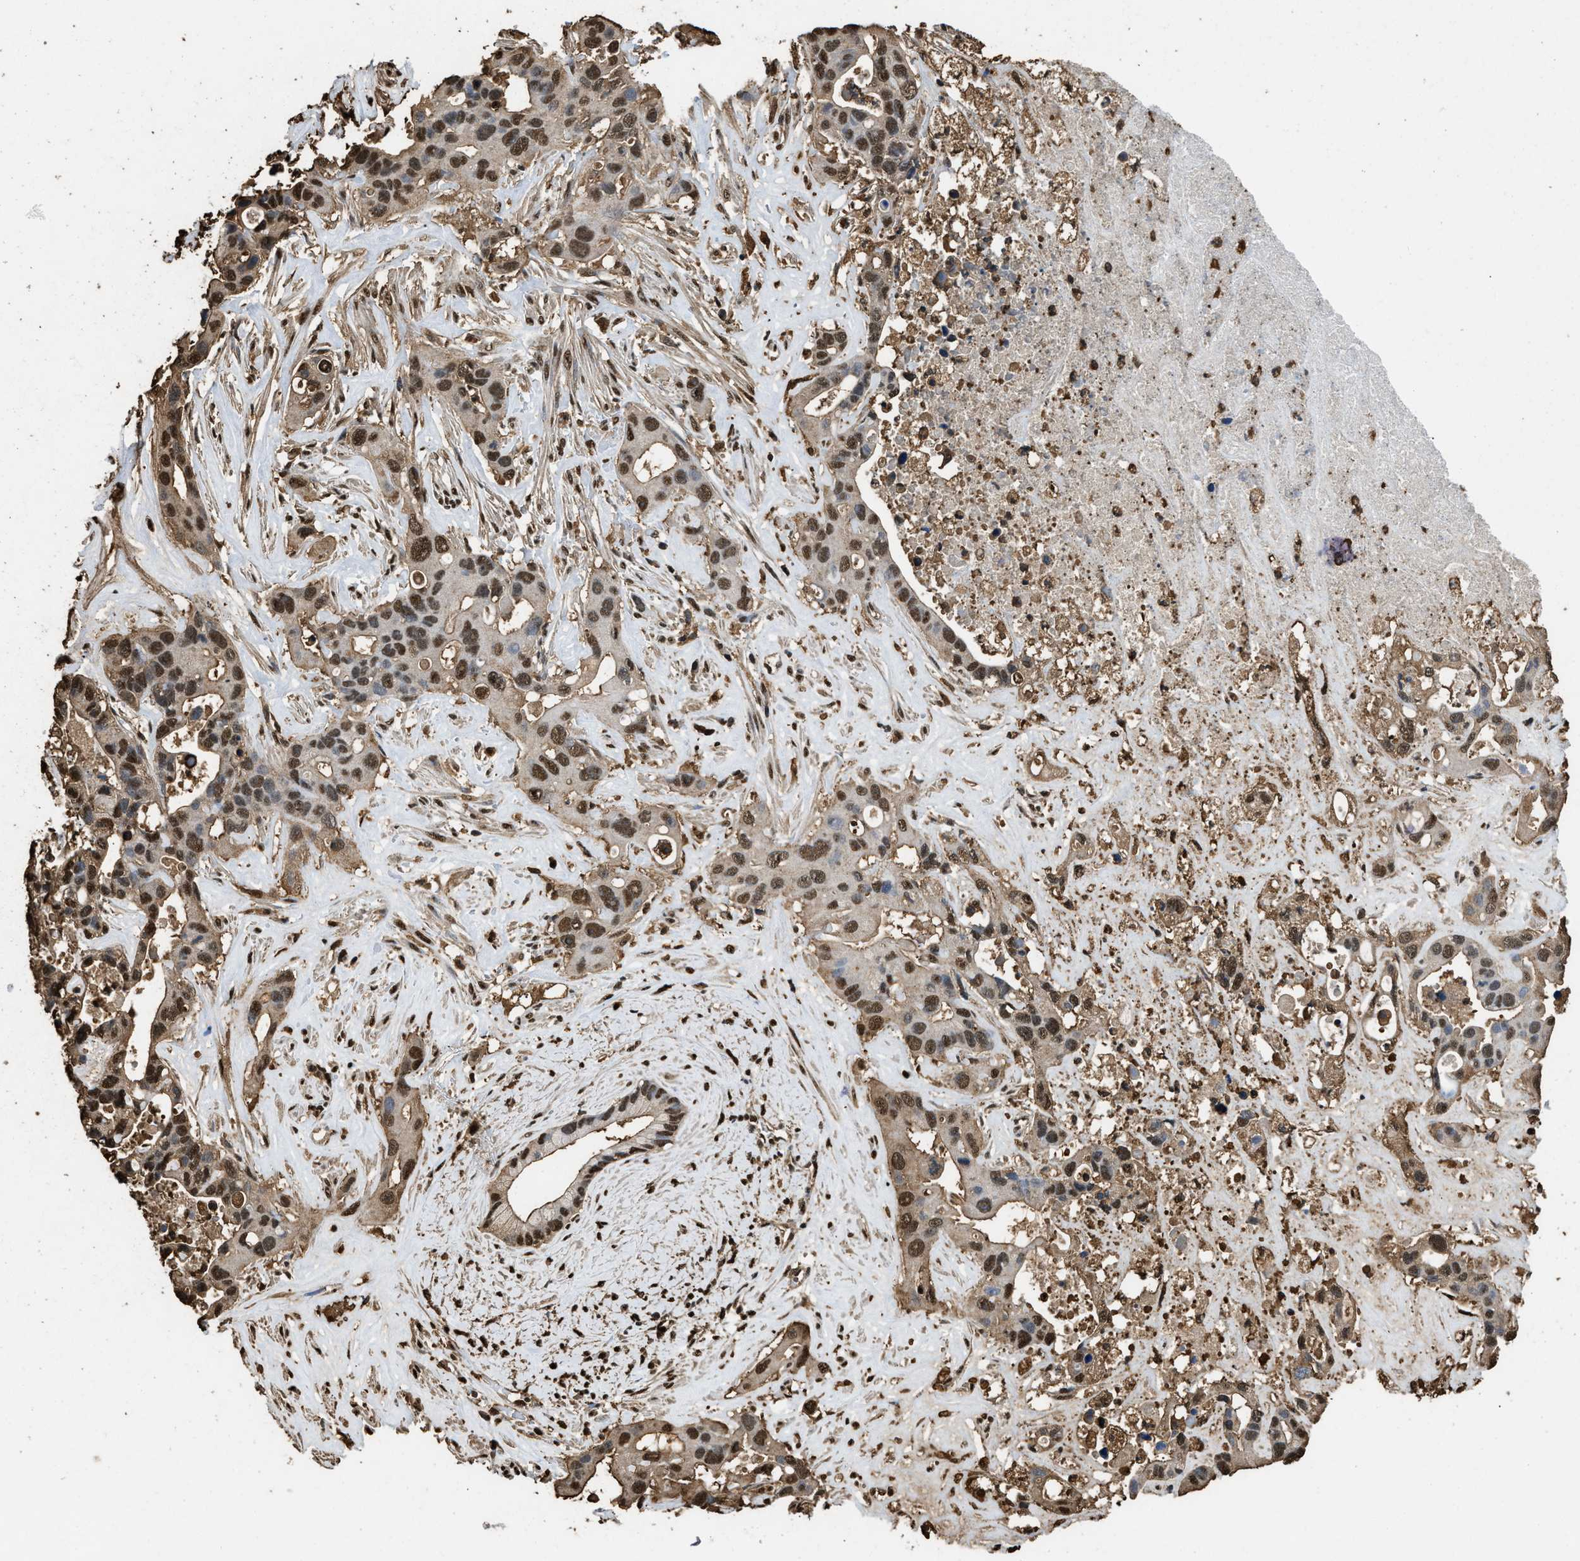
{"staining": {"intensity": "moderate", "quantity": ">75%", "location": "cytoplasmic/membranous,nuclear"}, "tissue": "liver cancer", "cell_type": "Tumor cells", "image_type": "cancer", "snomed": [{"axis": "morphology", "description": "Cholangiocarcinoma"}, {"axis": "topography", "description": "Liver"}], "caption": "Immunohistochemical staining of human liver cancer (cholangiocarcinoma) reveals medium levels of moderate cytoplasmic/membranous and nuclear expression in approximately >75% of tumor cells.", "gene": "GAPDH", "patient": {"sex": "female", "age": 65}}